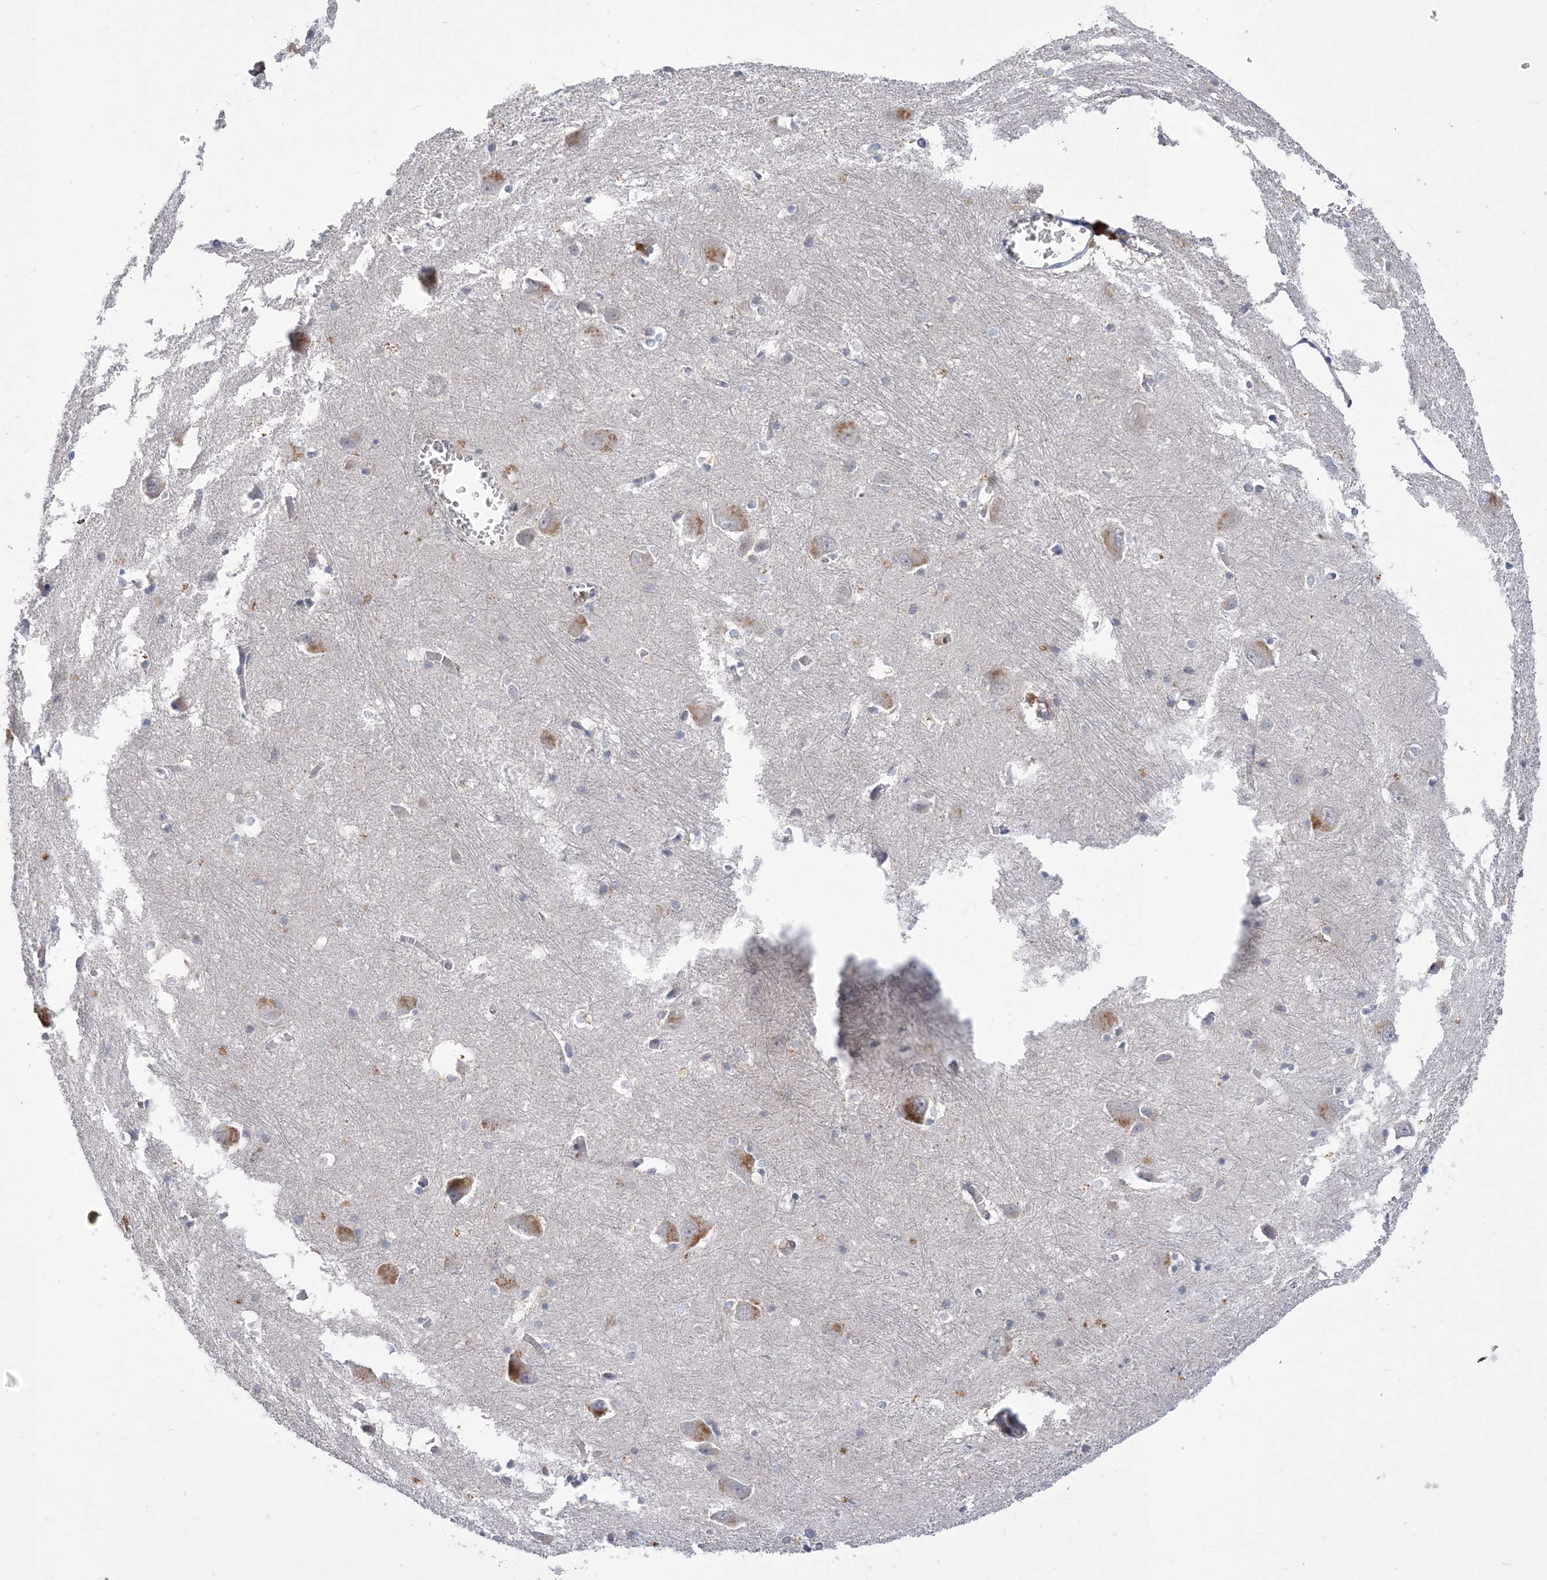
{"staining": {"intensity": "negative", "quantity": "none", "location": "none"}, "tissue": "caudate", "cell_type": "Glial cells", "image_type": "normal", "snomed": [{"axis": "morphology", "description": "Normal tissue, NOS"}, {"axis": "topography", "description": "Lateral ventricle wall"}], "caption": "Immunohistochemistry histopathology image of normal caudate: human caudate stained with DAB displays no significant protein expression in glial cells.", "gene": "TSPEAR", "patient": {"sex": "male", "age": 37}}